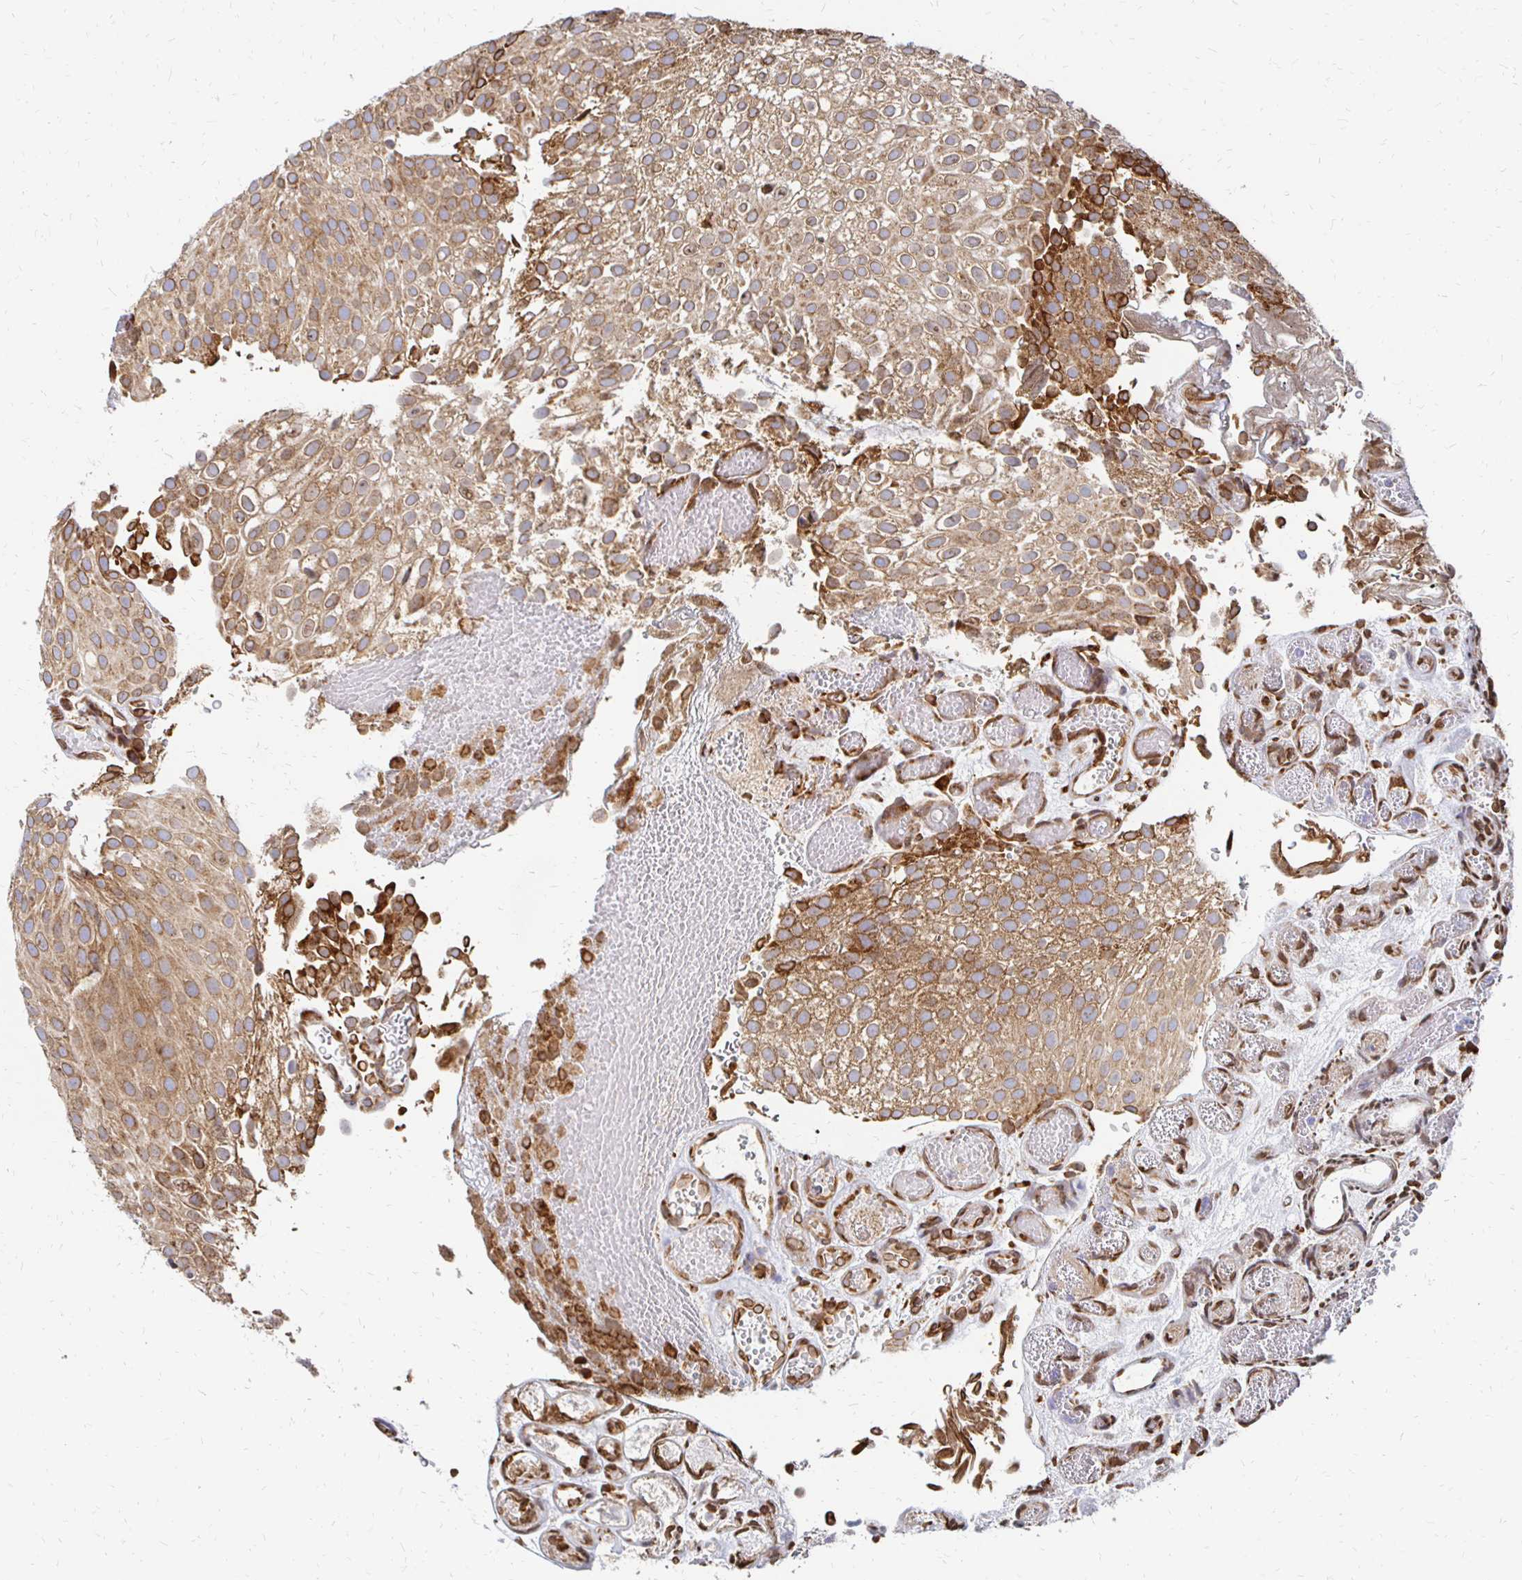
{"staining": {"intensity": "moderate", "quantity": ">75%", "location": "cytoplasmic/membranous"}, "tissue": "urothelial cancer", "cell_type": "Tumor cells", "image_type": "cancer", "snomed": [{"axis": "morphology", "description": "Urothelial carcinoma, Low grade"}, {"axis": "topography", "description": "Urinary bladder"}], "caption": "A brown stain labels moderate cytoplasmic/membranous expression of a protein in human urothelial carcinoma (low-grade) tumor cells.", "gene": "PELI3", "patient": {"sex": "male", "age": 78}}